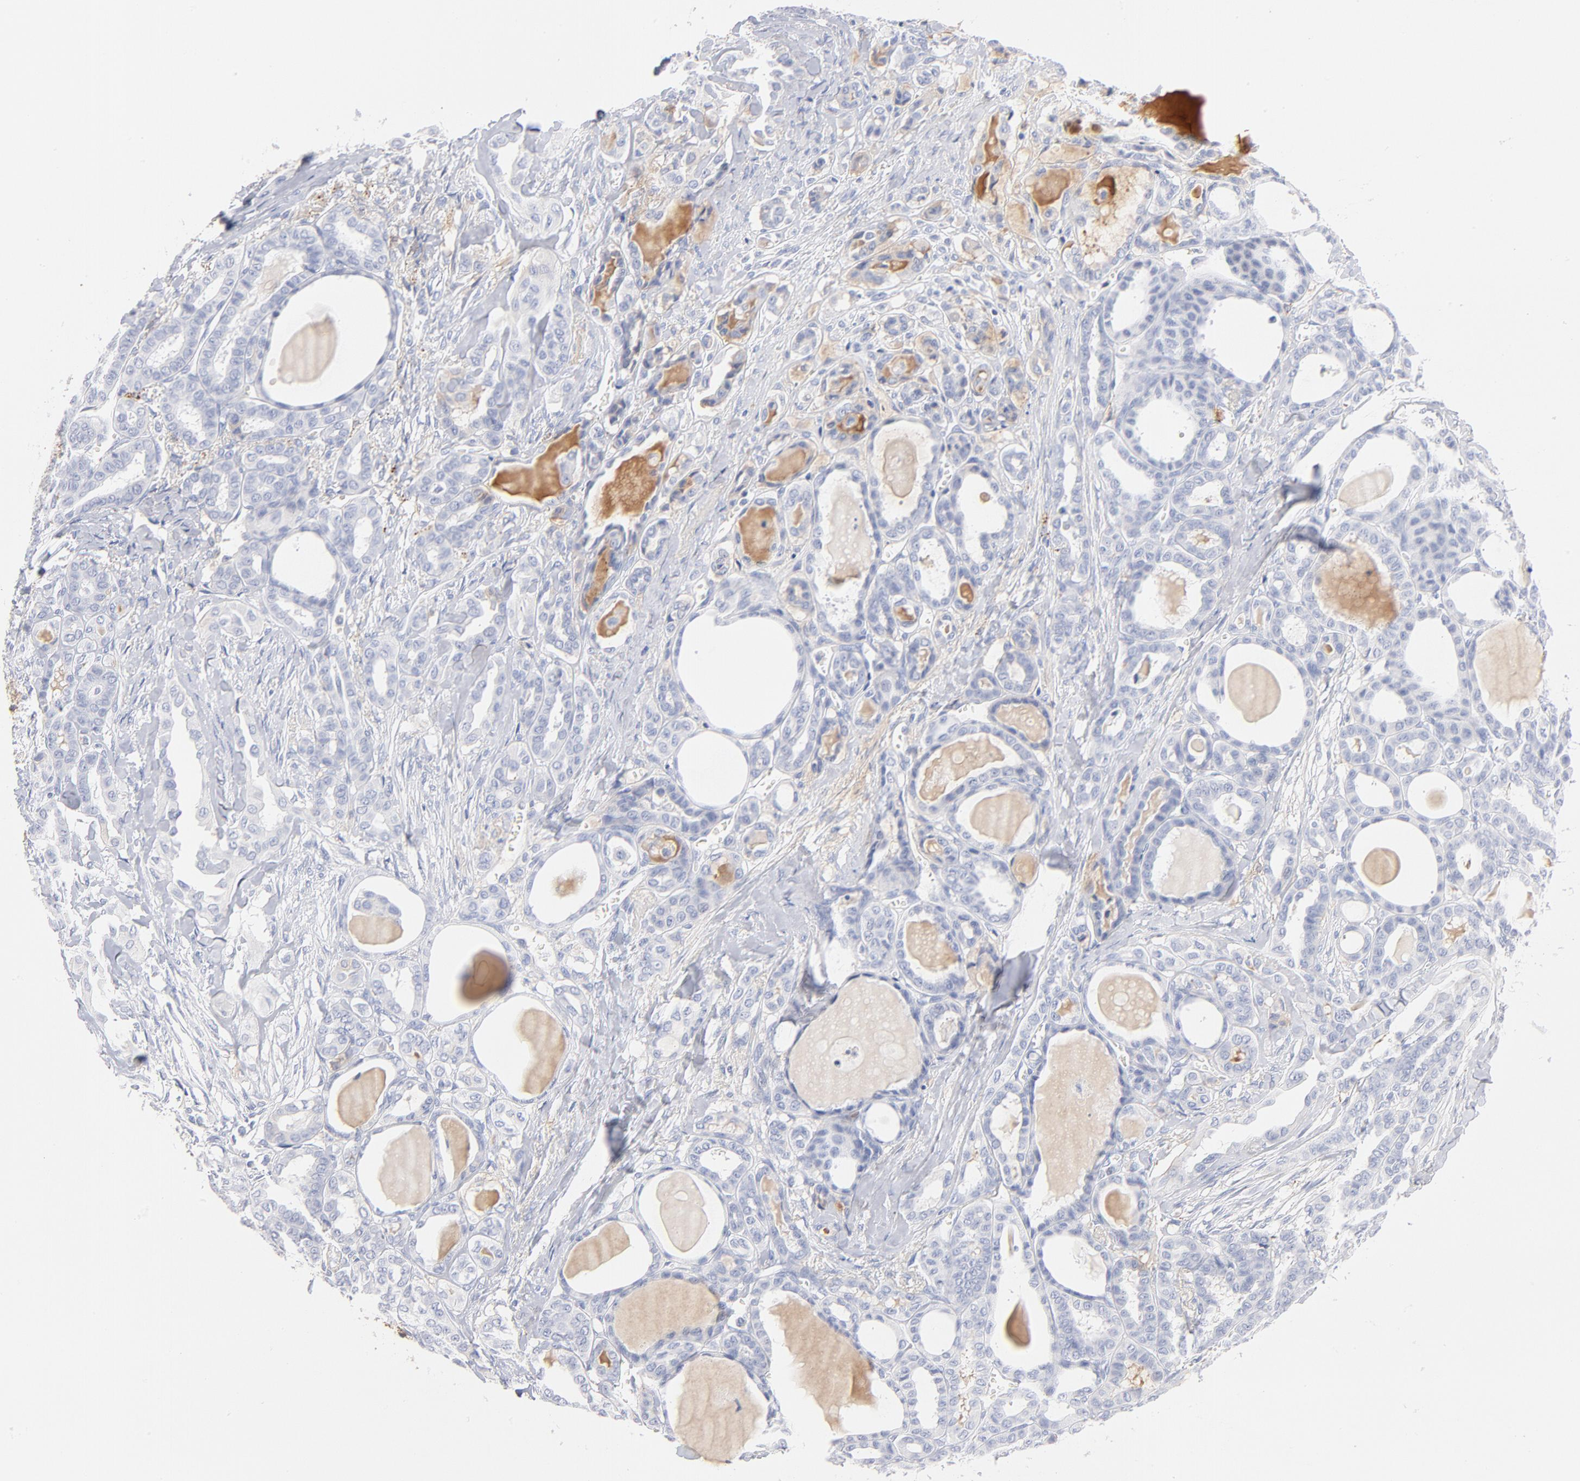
{"staining": {"intensity": "negative", "quantity": "none", "location": "none"}, "tissue": "thyroid cancer", "cell_type": "Tumor cells", "image_type": "cancer", "snomed": [{"axis": "morphology", "description": "Carcinoma, NOS"}, {"axis": "topography", "description": "Thyroid gland"}], "caption": "The image displays no staining of tumor cells in thyroid cancer.", "gene": "C3", "patient": {"sex": "female", "age": 91}}